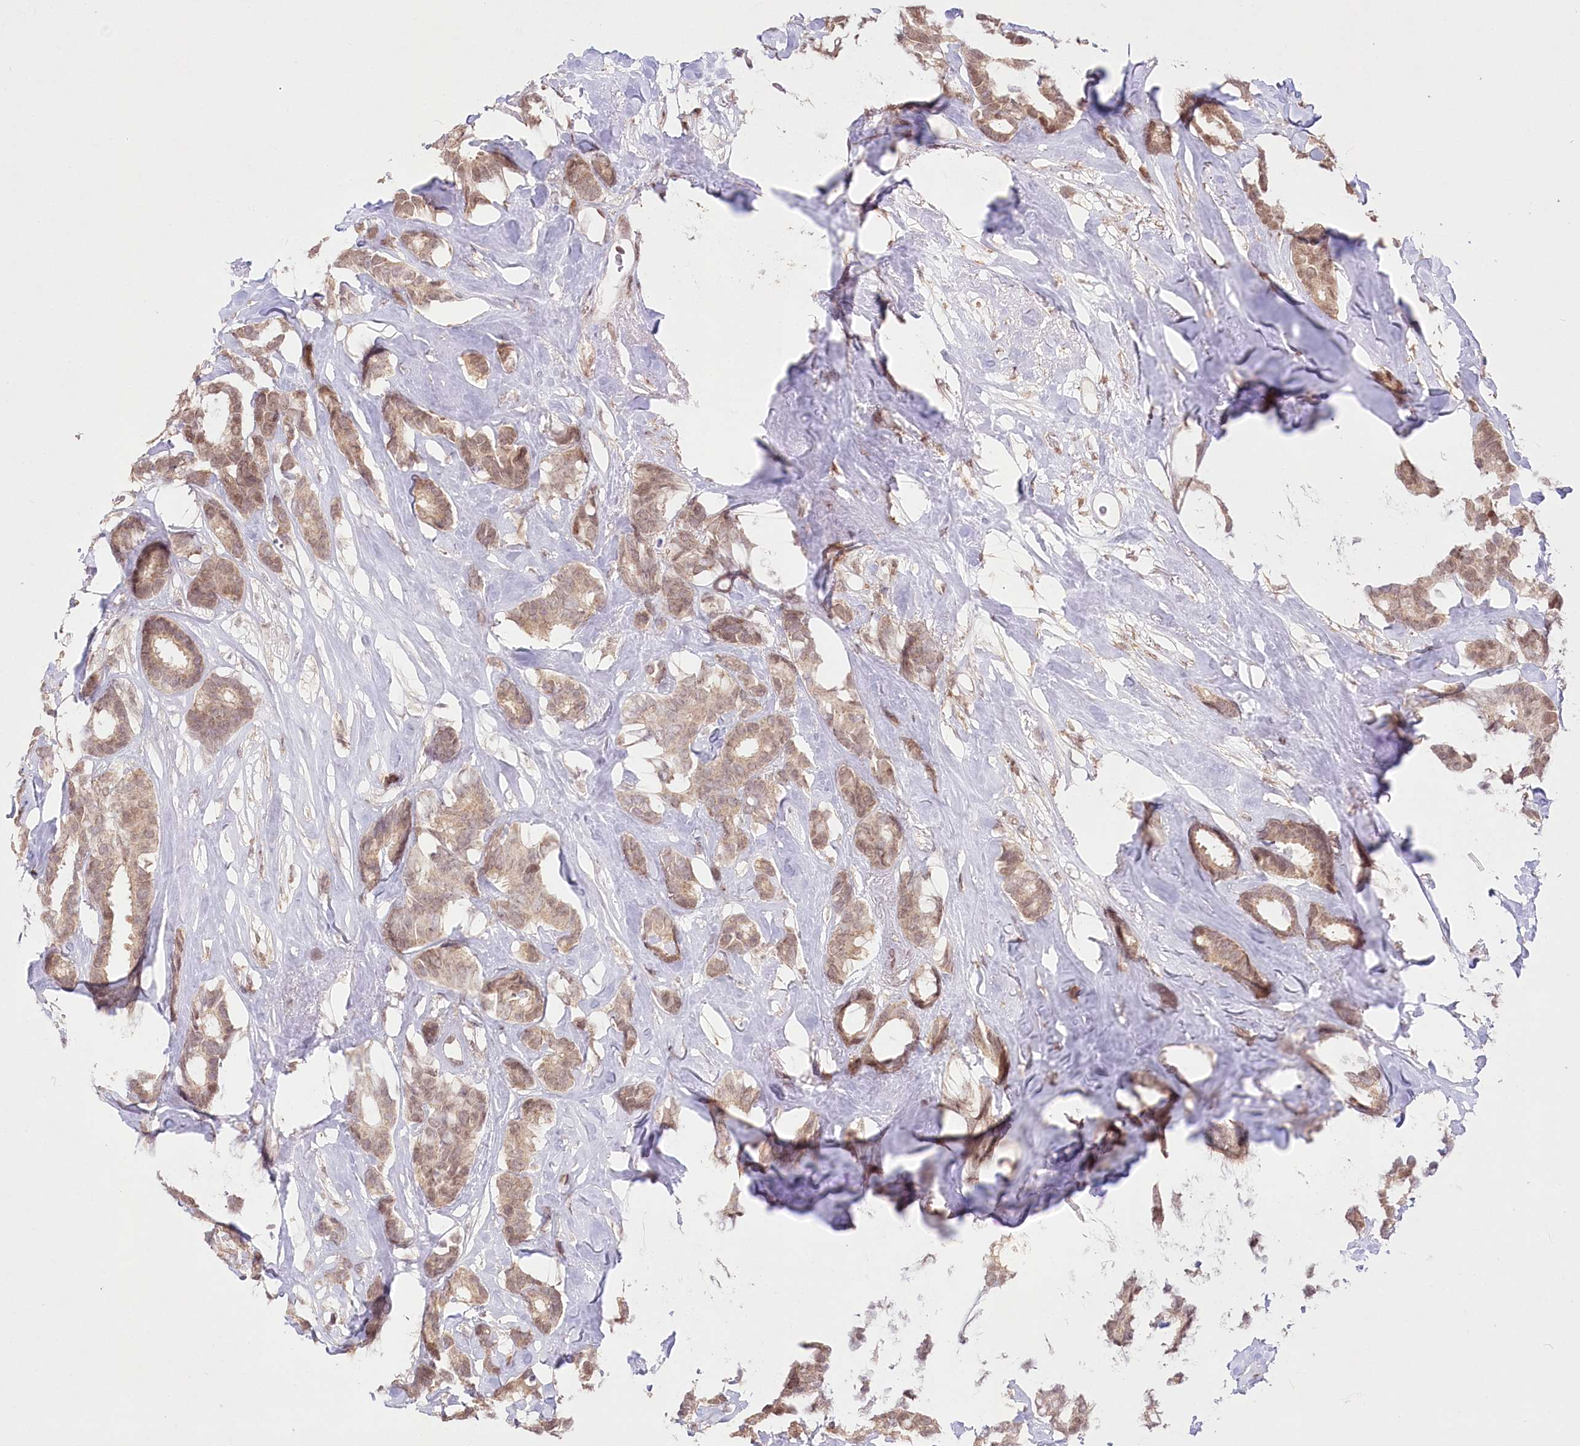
{"staining": {"intensity": "weak", "quantity": ">75%", "location": "cytoplasmic/membranous,nuclear"}, "tissue": "breast cancer", "cell_type": "Tumor cells", "image_type": "cancer", "snomed": [{"axis": "morphology", "description": "Duct carcinoma"}, {"axis": "topography", "description": "Breast"}], "caption": "Protein staining reveals weak cytoplasmic/membranous and nuclear expression in about >75% of tumor cells in breast cancer (intraductal carcinoma).", "gene": "PYURF", "patient": {"sex": "female", "age": 87}}